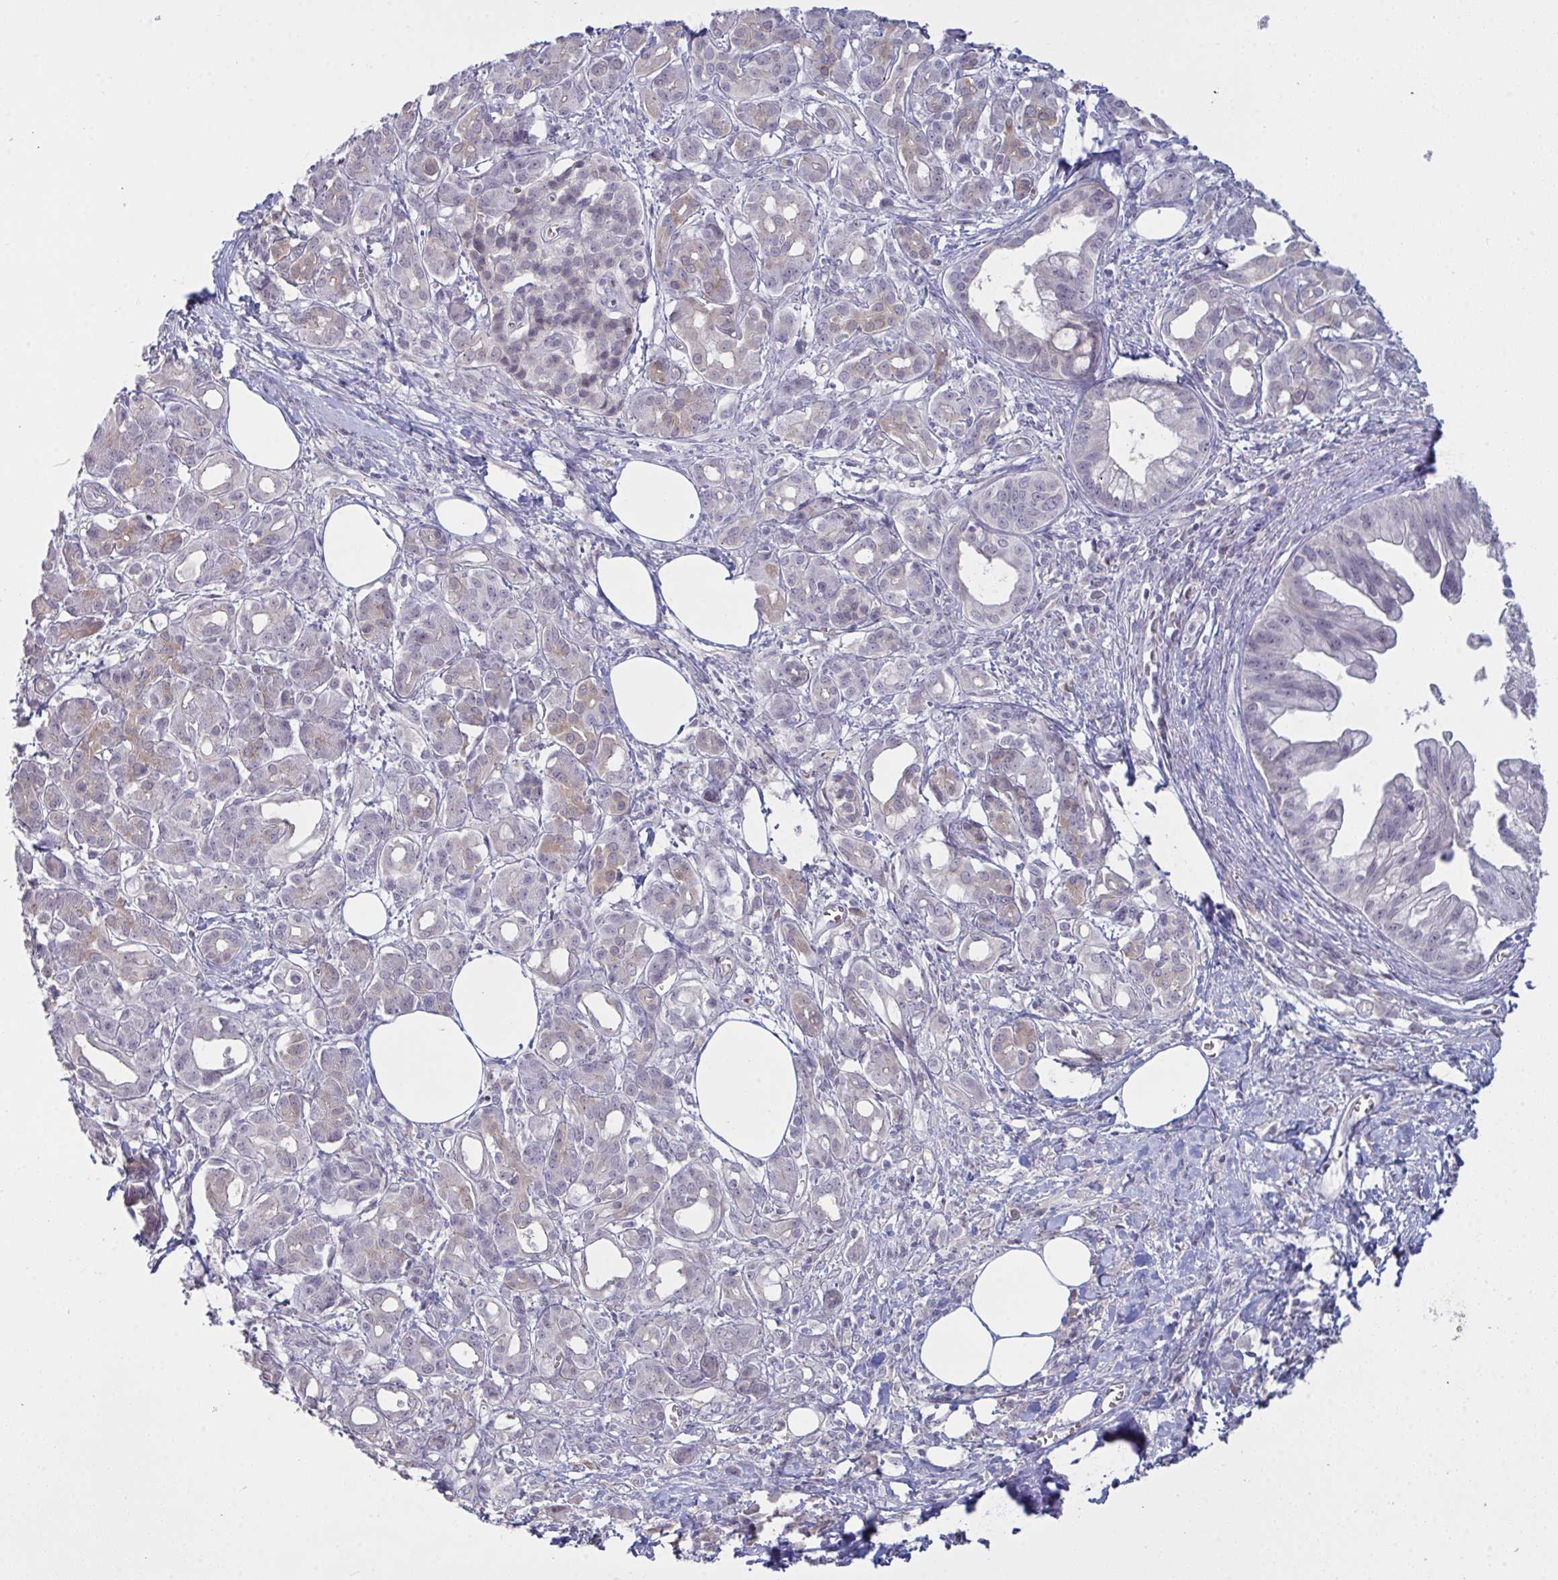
{"staining": {"intensity": "weak", "quantity": "<25%", "location": "cytoplasmic/membranous"}, "tissue": "pancreatic cancer", "cell_type": "Tumor cells", "image_type": "cancer", "snomed": [{"axis": "morphology", "description": "Adenocarcinoma, NOS"}, {"axis": "topography", "description": "Pancreas"}], "caption": "Immunohistochemistry (IHC) histopathology image of neoplastic tissue: human pancreatic adenocarcinoma stained with DAB demonstrates no significant protein staining in tumor cells. (DAB IHC, high magnification).", "gene": "ZNF784", "patient": {"sex": "female", "age": 73}}